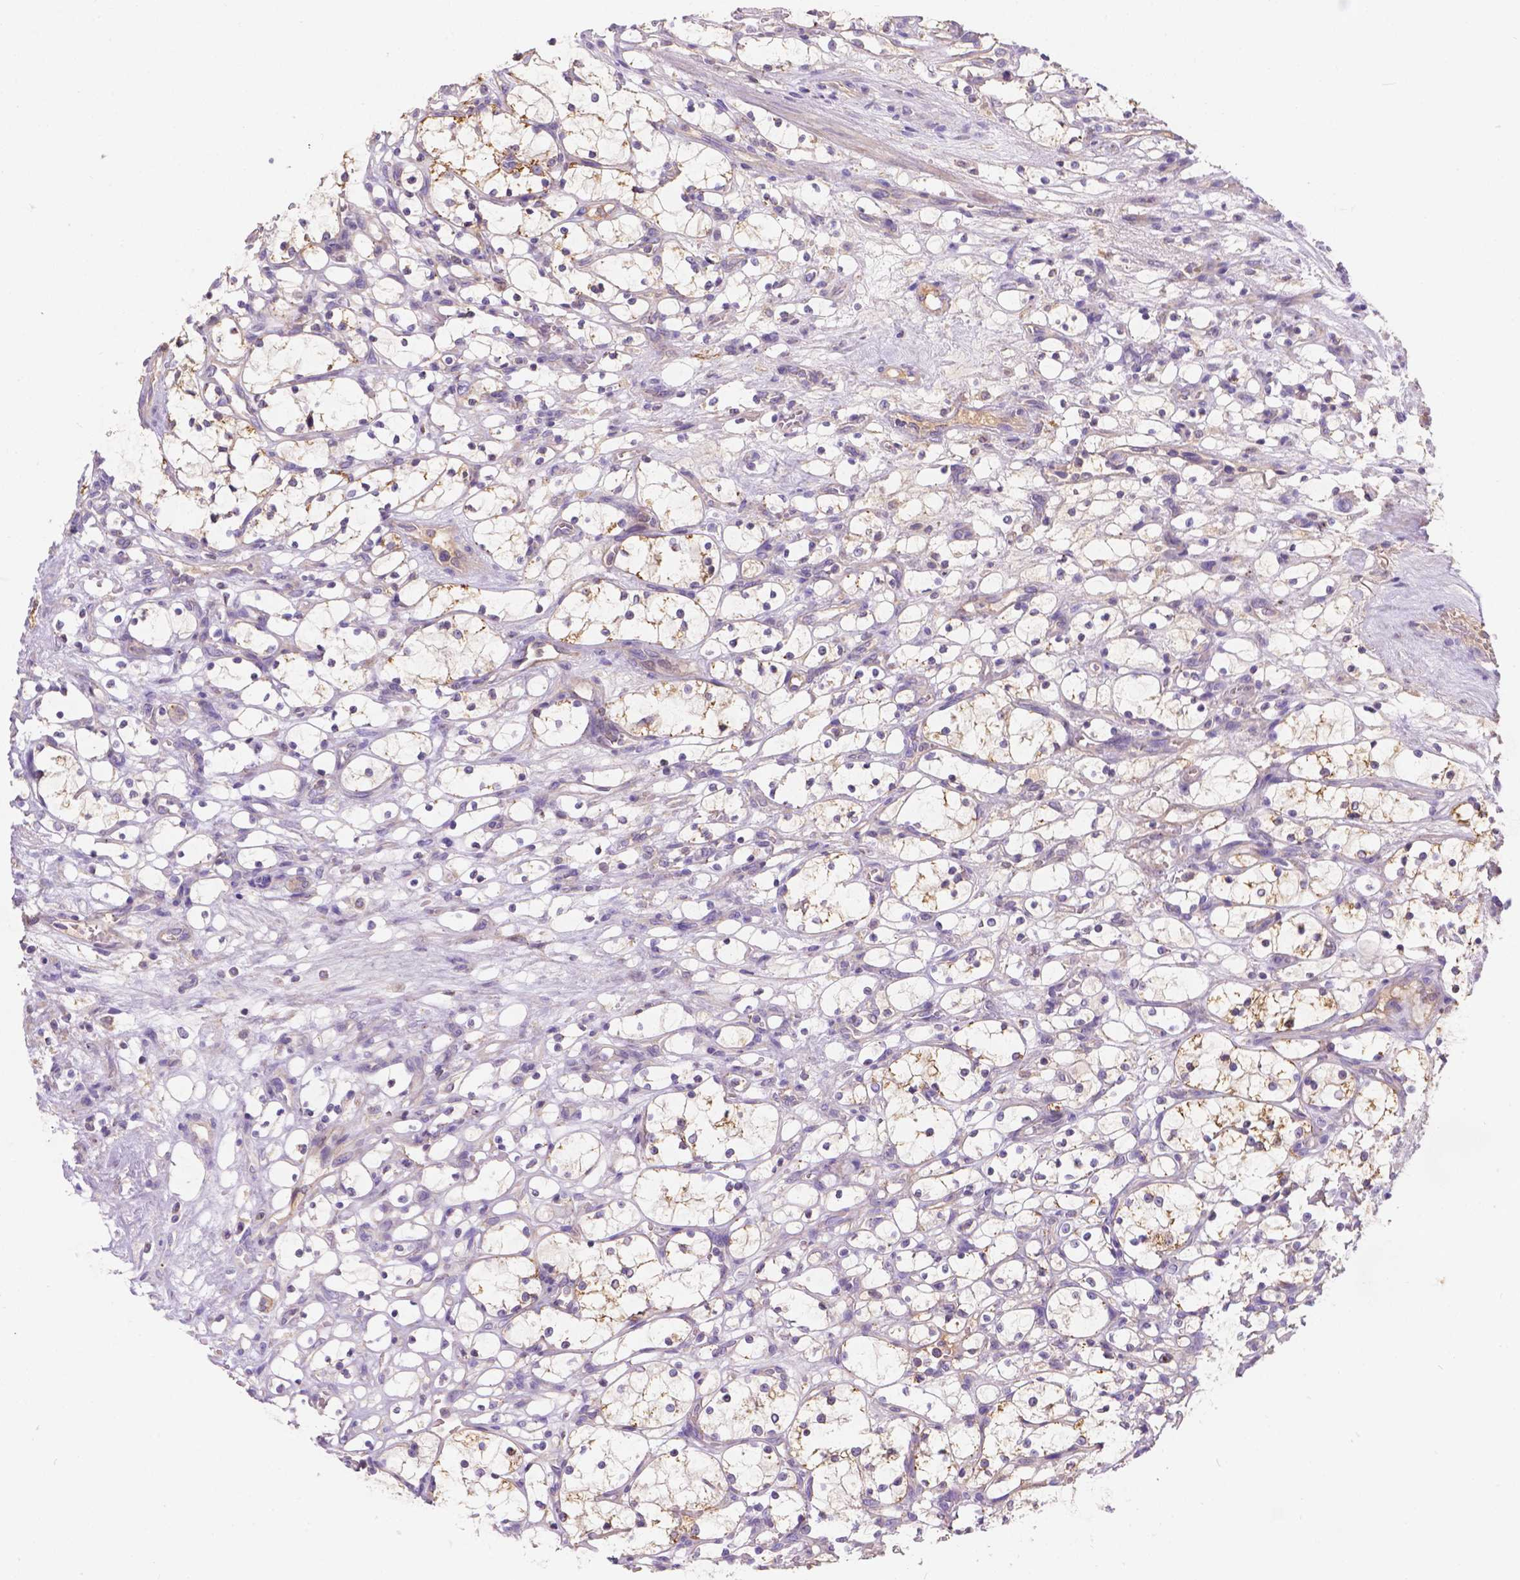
{"staining": {"intensity": "strong", "quantity": "25%-75%", "location": "cytoplasmic/membranous"}, "tissue": "renal cancer", "cell_type": "Tumor cells", "image_type": "cancer", "snomed": [{"axis": "morphology", "description": "Adenocarcinoma, NOS"}, {"axis": "topography", "description": "Kidney"}], "caption": "Renal cancer (adenocarcinoma) tissue displays strong cytoplasmic/membranous staining in approximately 25%-75% of tumor cells", "gene": "CDK10", "patient": {"sex": "female", "age": 69}}